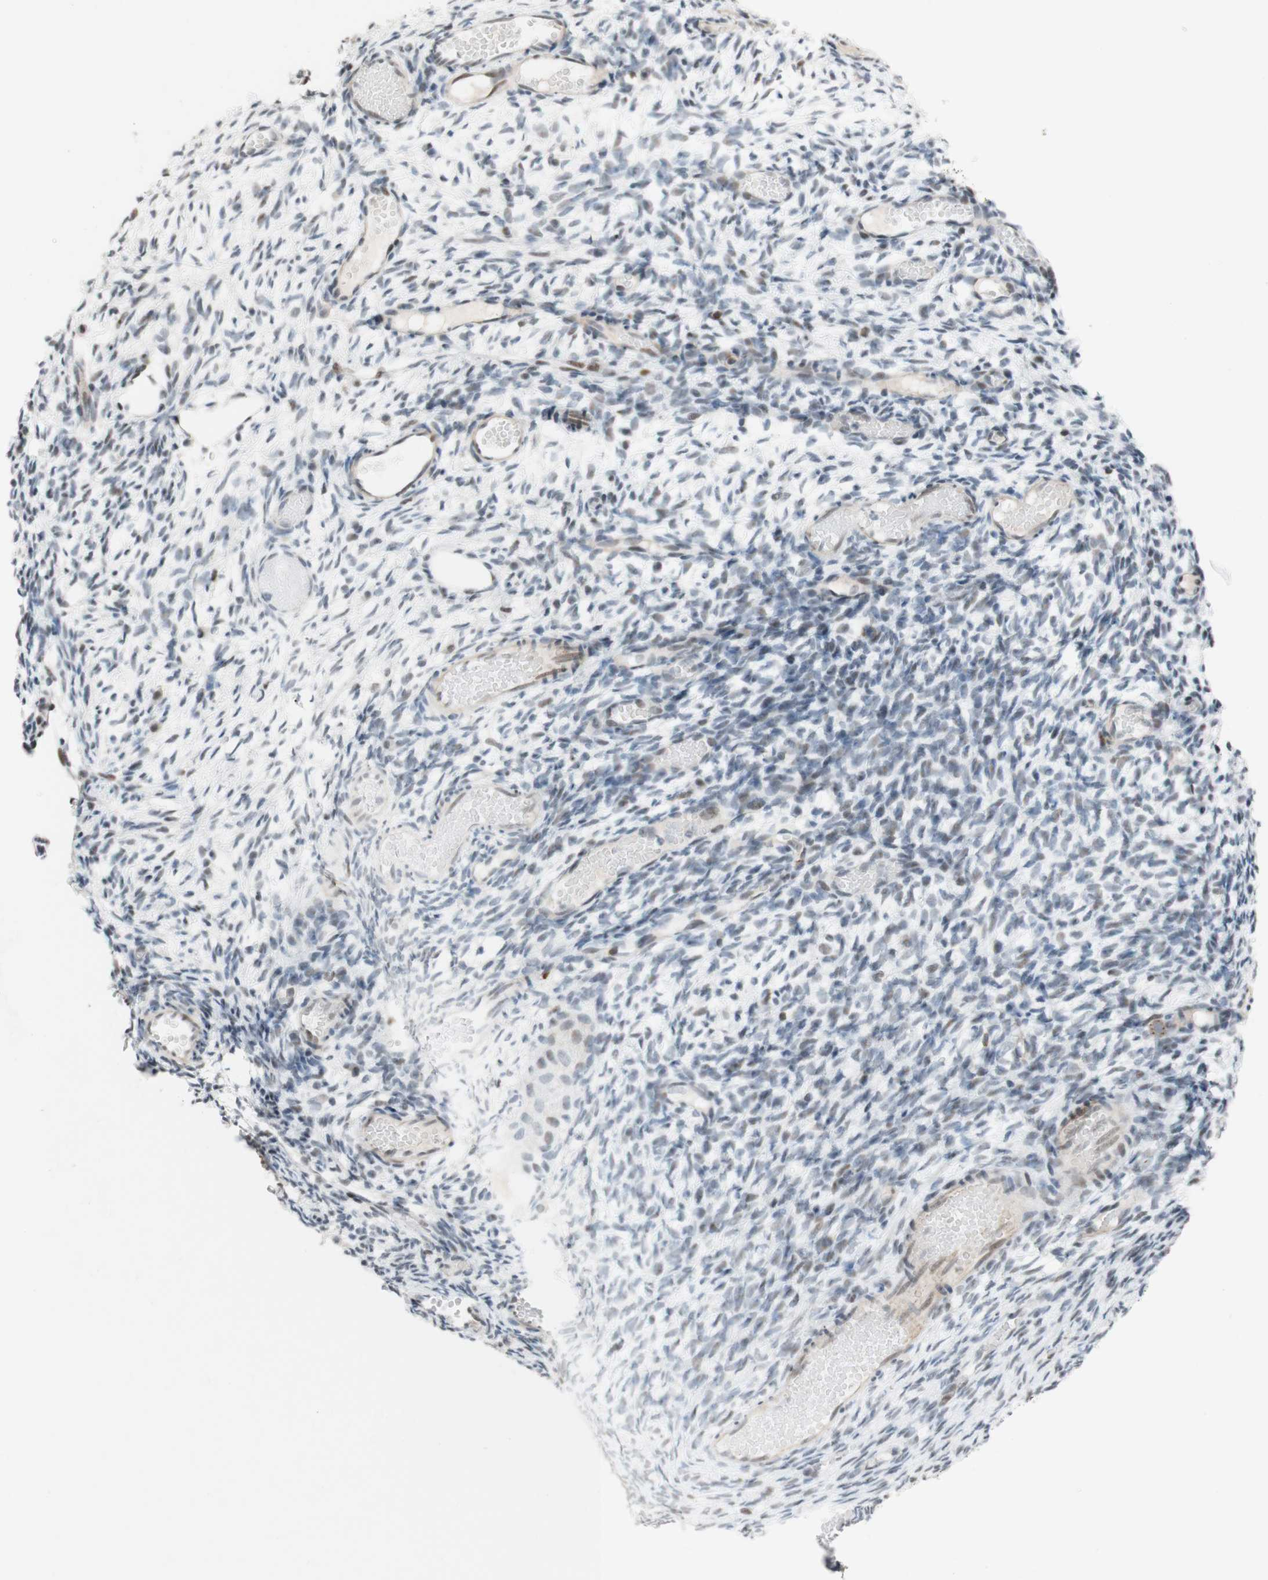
{"staining": {"intensity": "negative", "quantity": "none", "location": "none"}, "tissue": "ovary", "cell_type": "Ovarian stroma cells", "image_type": "normal", "snomed": [{"axis": "morphology", "description": "Normal tissue, NOS"}, {"axis": "topography", "description": "Ovary"}], "caption": "IHC histopathology image of normal ovary: human ovary stained with DAB exhibits no significant protein staining in ovarian stroma cells.", "gene": "SAP18", "patient": {"sex": "female", "age": 35}}